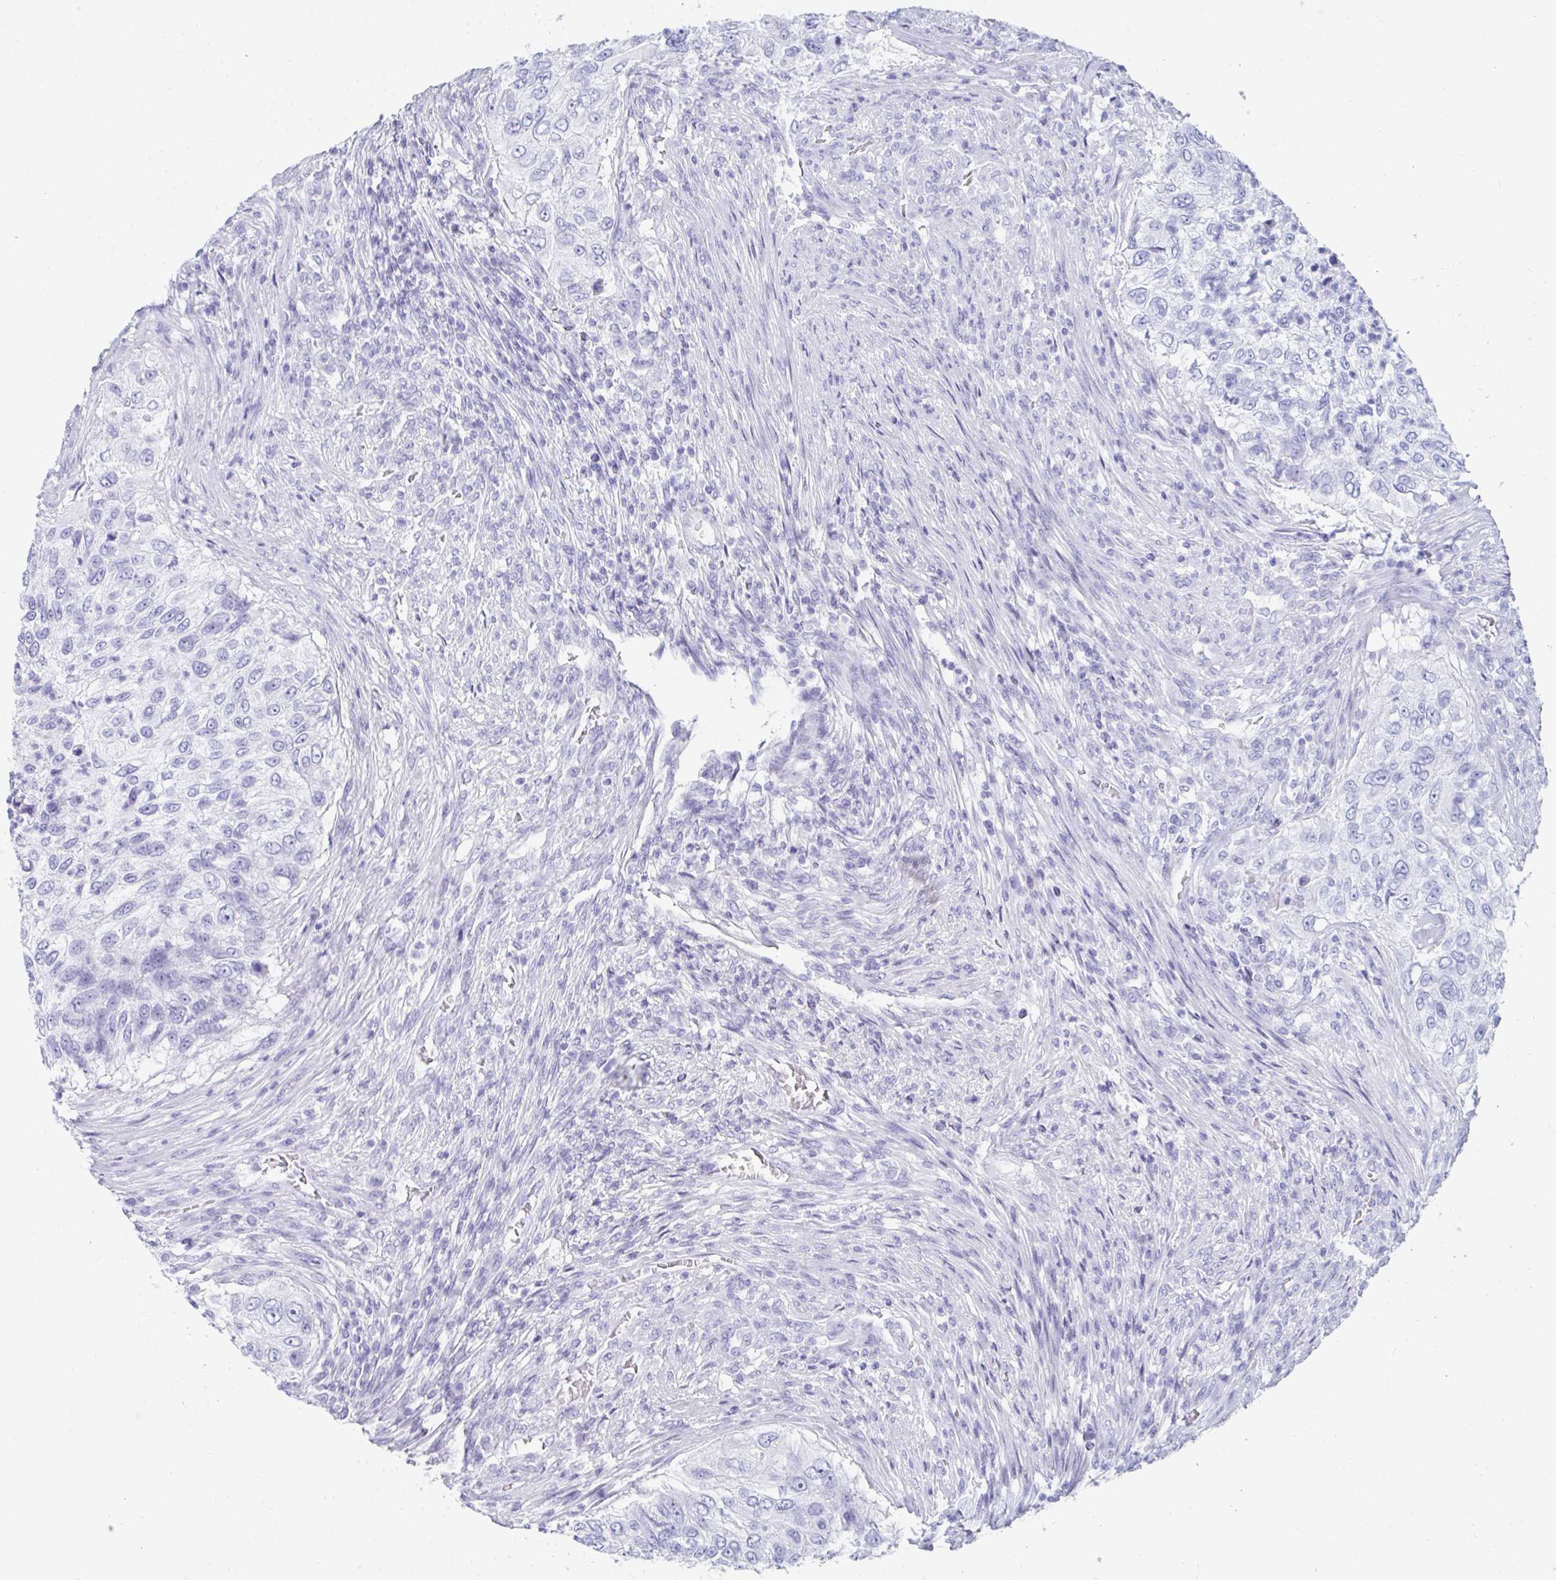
{"staining": {"intensity": "negative", "quantity": "none", "location": "none"}, "tissue": "urothelial cancer", "cell_type": "Tumor cells", "image_type": "cancer", "snomed": [{"axis": "morphology", "description": "Urothelial carcinoma, High grade"}, {"axis": "topography", "description": "Urinary bladder"}], "caption": "Histopathology image shows no significant protein positivity in tumor cells of urothelial carcinoma (high-grade).", "gene": "GKN2", "patient": {"sex": "female", "age": 60}}